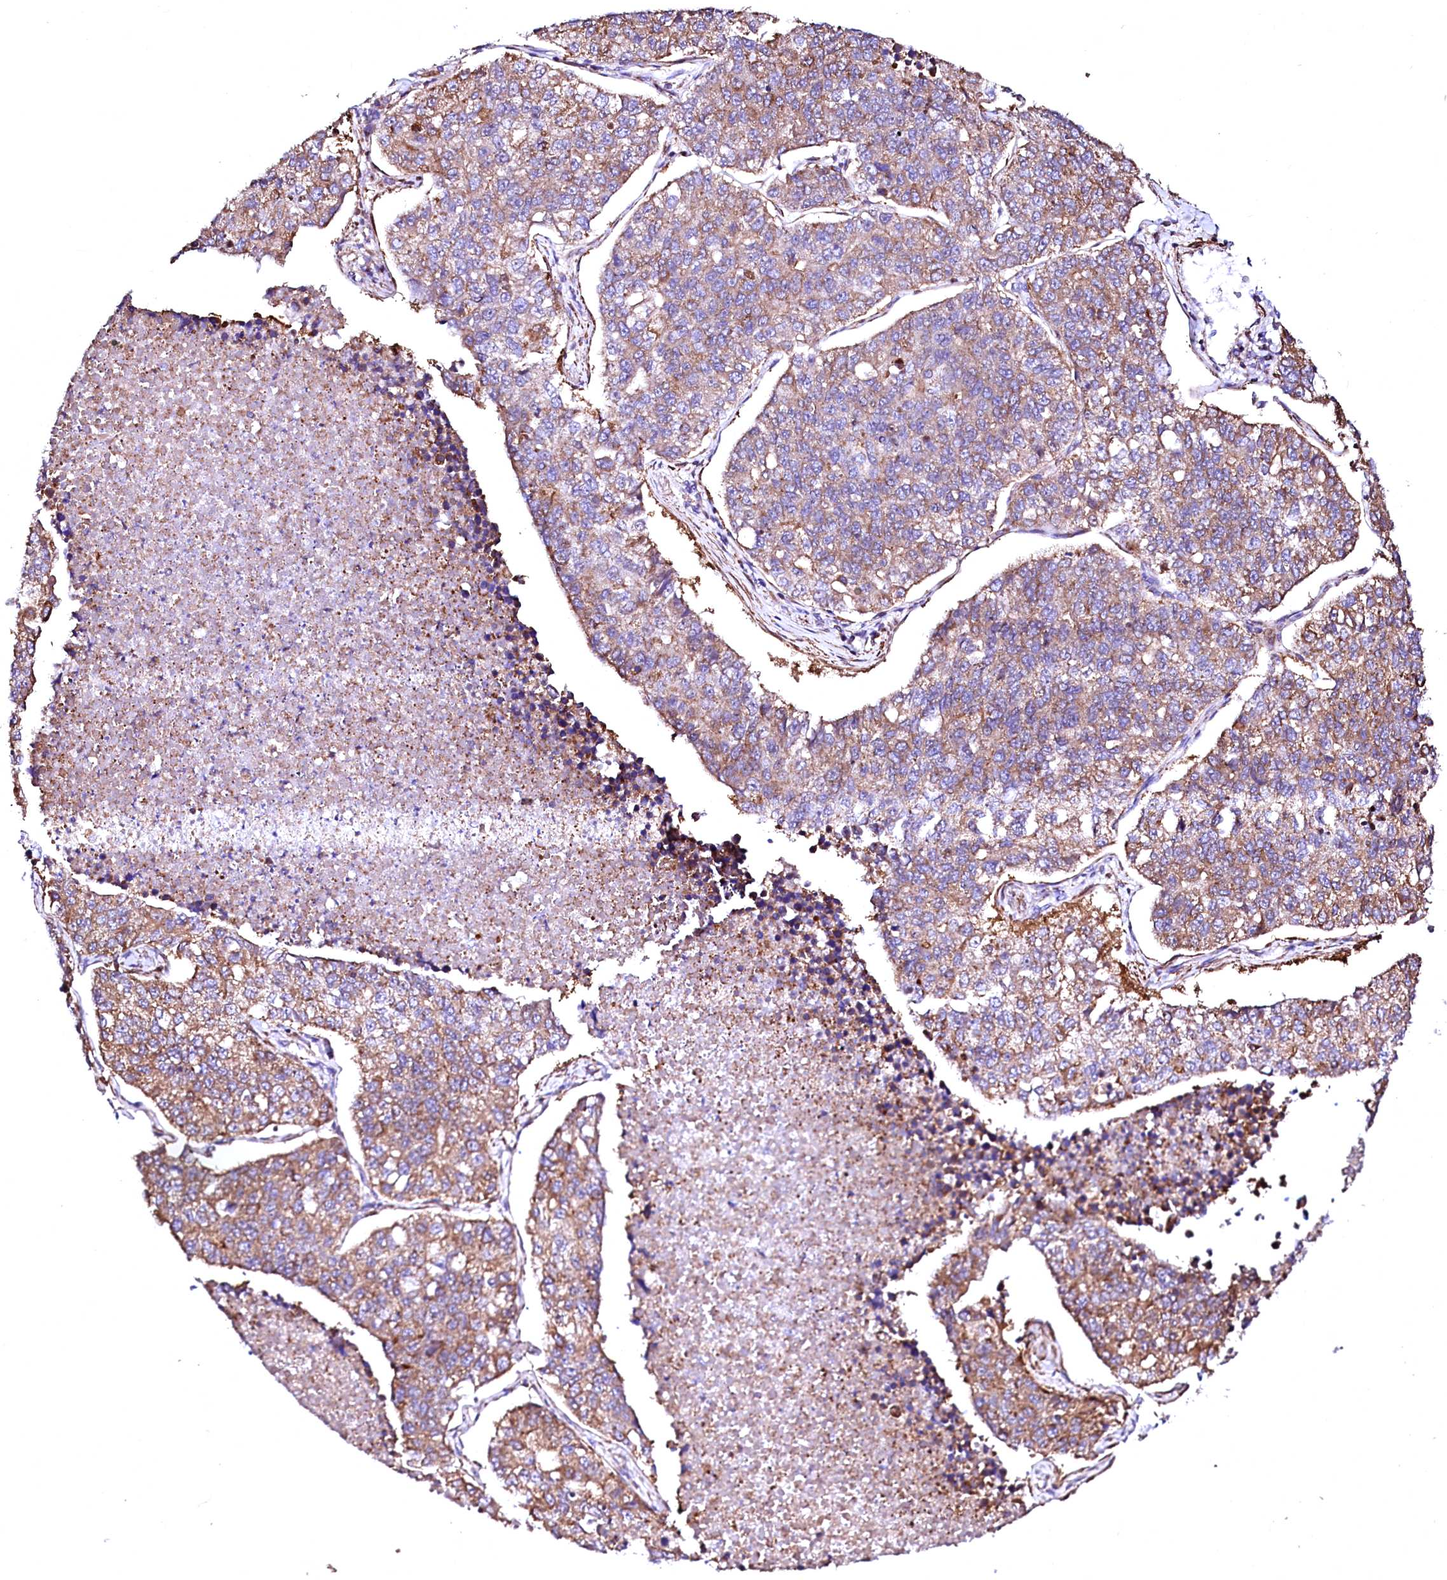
{"staining": {"intensity": "moderate", "quantity": ">75%", "location": "cytoplasmic/membranous"}, "tissue": "lung cancer", "cell_type": "Tumor cells", "image_type": "cancer", "snomed": [{"axis": "morphology", "description": "Adenocarcinoma, NOS"}, {"axis": "topography", "description": "Lung"}], "caption": "A micrograph of adenocarcinoma (lung) stained for a protein reveals moderate cytoplasmic/membranous brown staining in tumor cells.", "gene": "GPR176", "patient": {"sex": "male", "age": 49}}